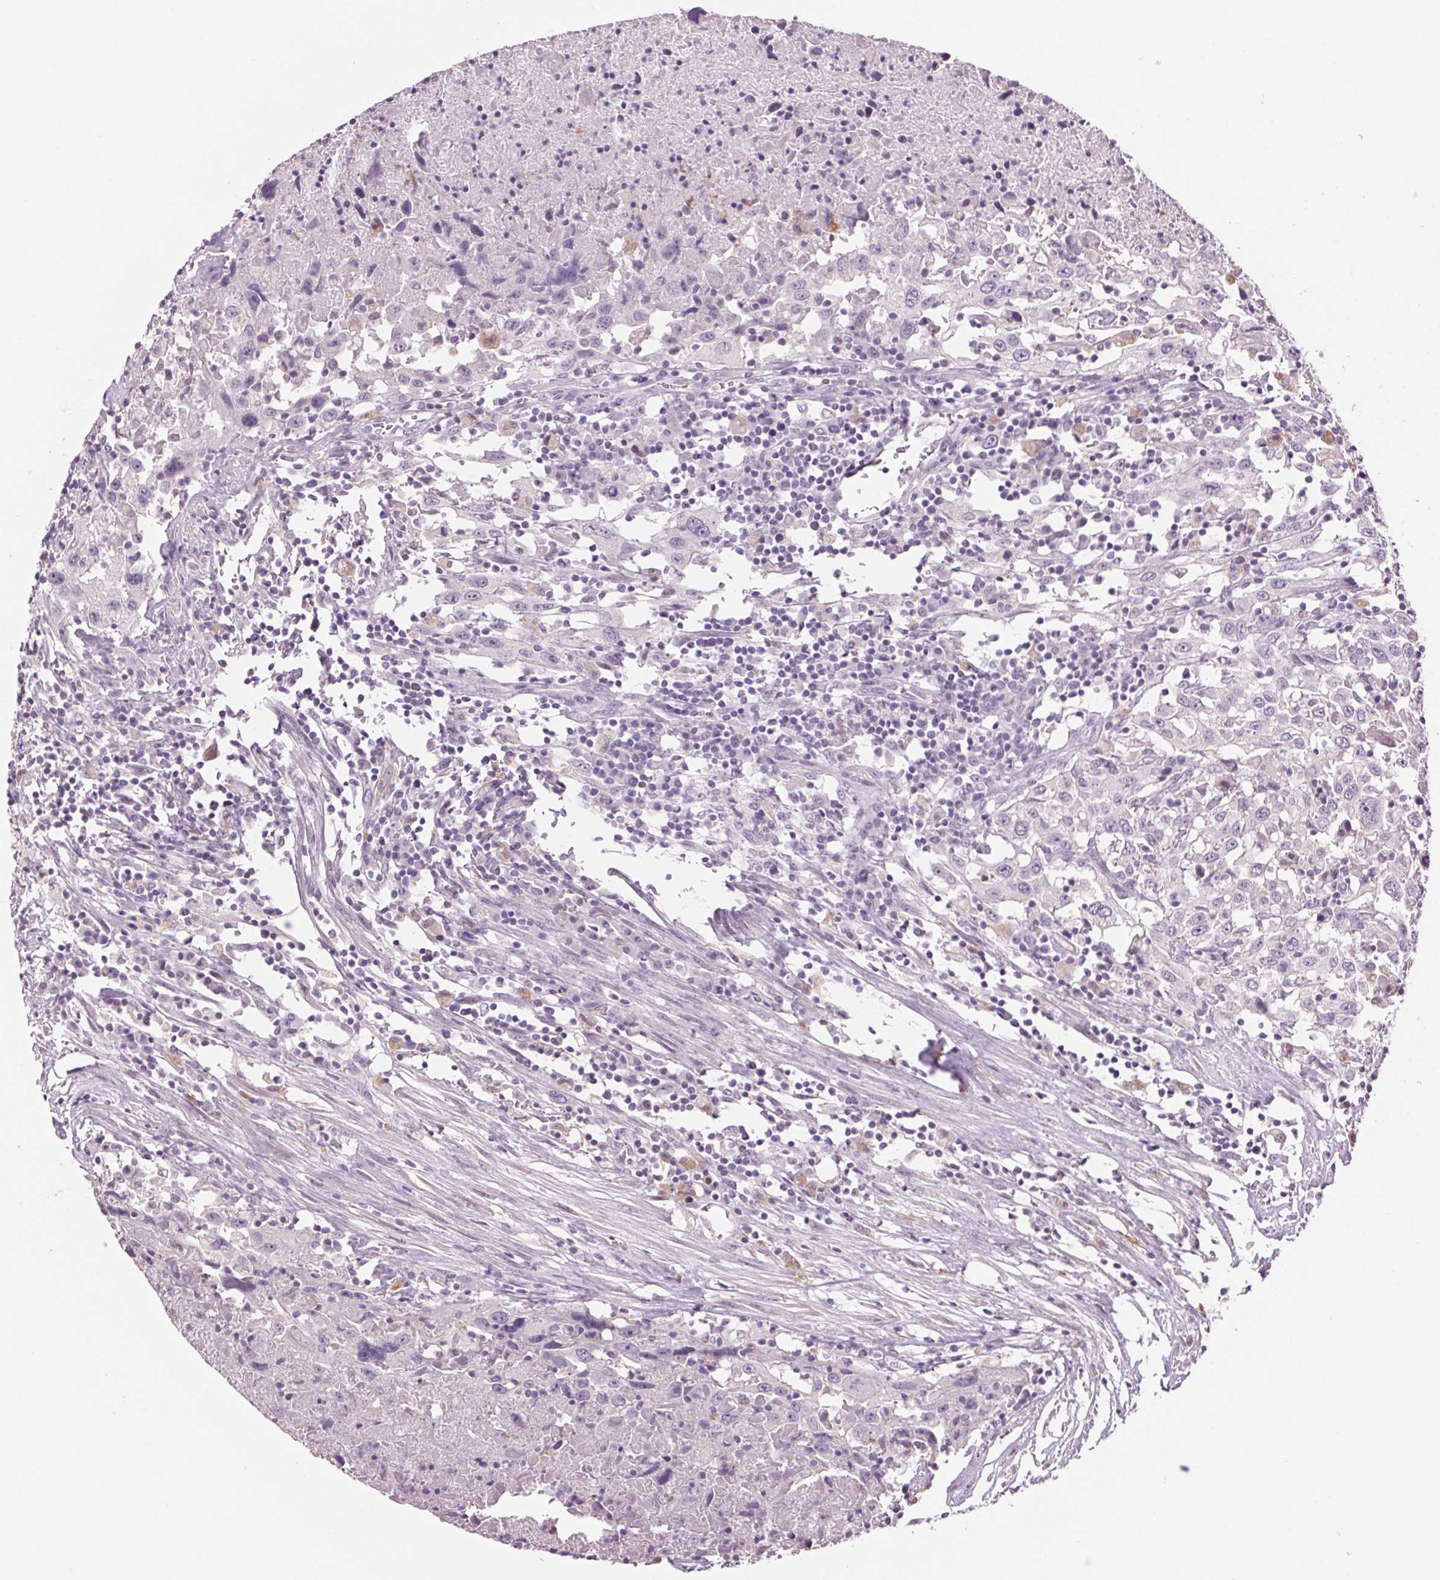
{"staining": {"intensity": "negative", "quantity": "none", "location": "none"}, "tissue": "urothelial cancer", "cell_type": "Tumor cells", "image_type": "cancer", "snomed": [{"axis": "morphology", "description": "Urothelial carcinoma, High grade"}, {"axis": "topography", "description": "Urinary bladder"}], "caption": "High power microscopy micrograph of an immunohistochemistry image of high-grade urothelial carcinoma, revealing no significant expression in tumor cells. (DAB (3,3'-diaminobenzidine) IHC with hematoxylin counter stain).", "gene": "MPO", "patient": {"sex": "male", "age": 61}}